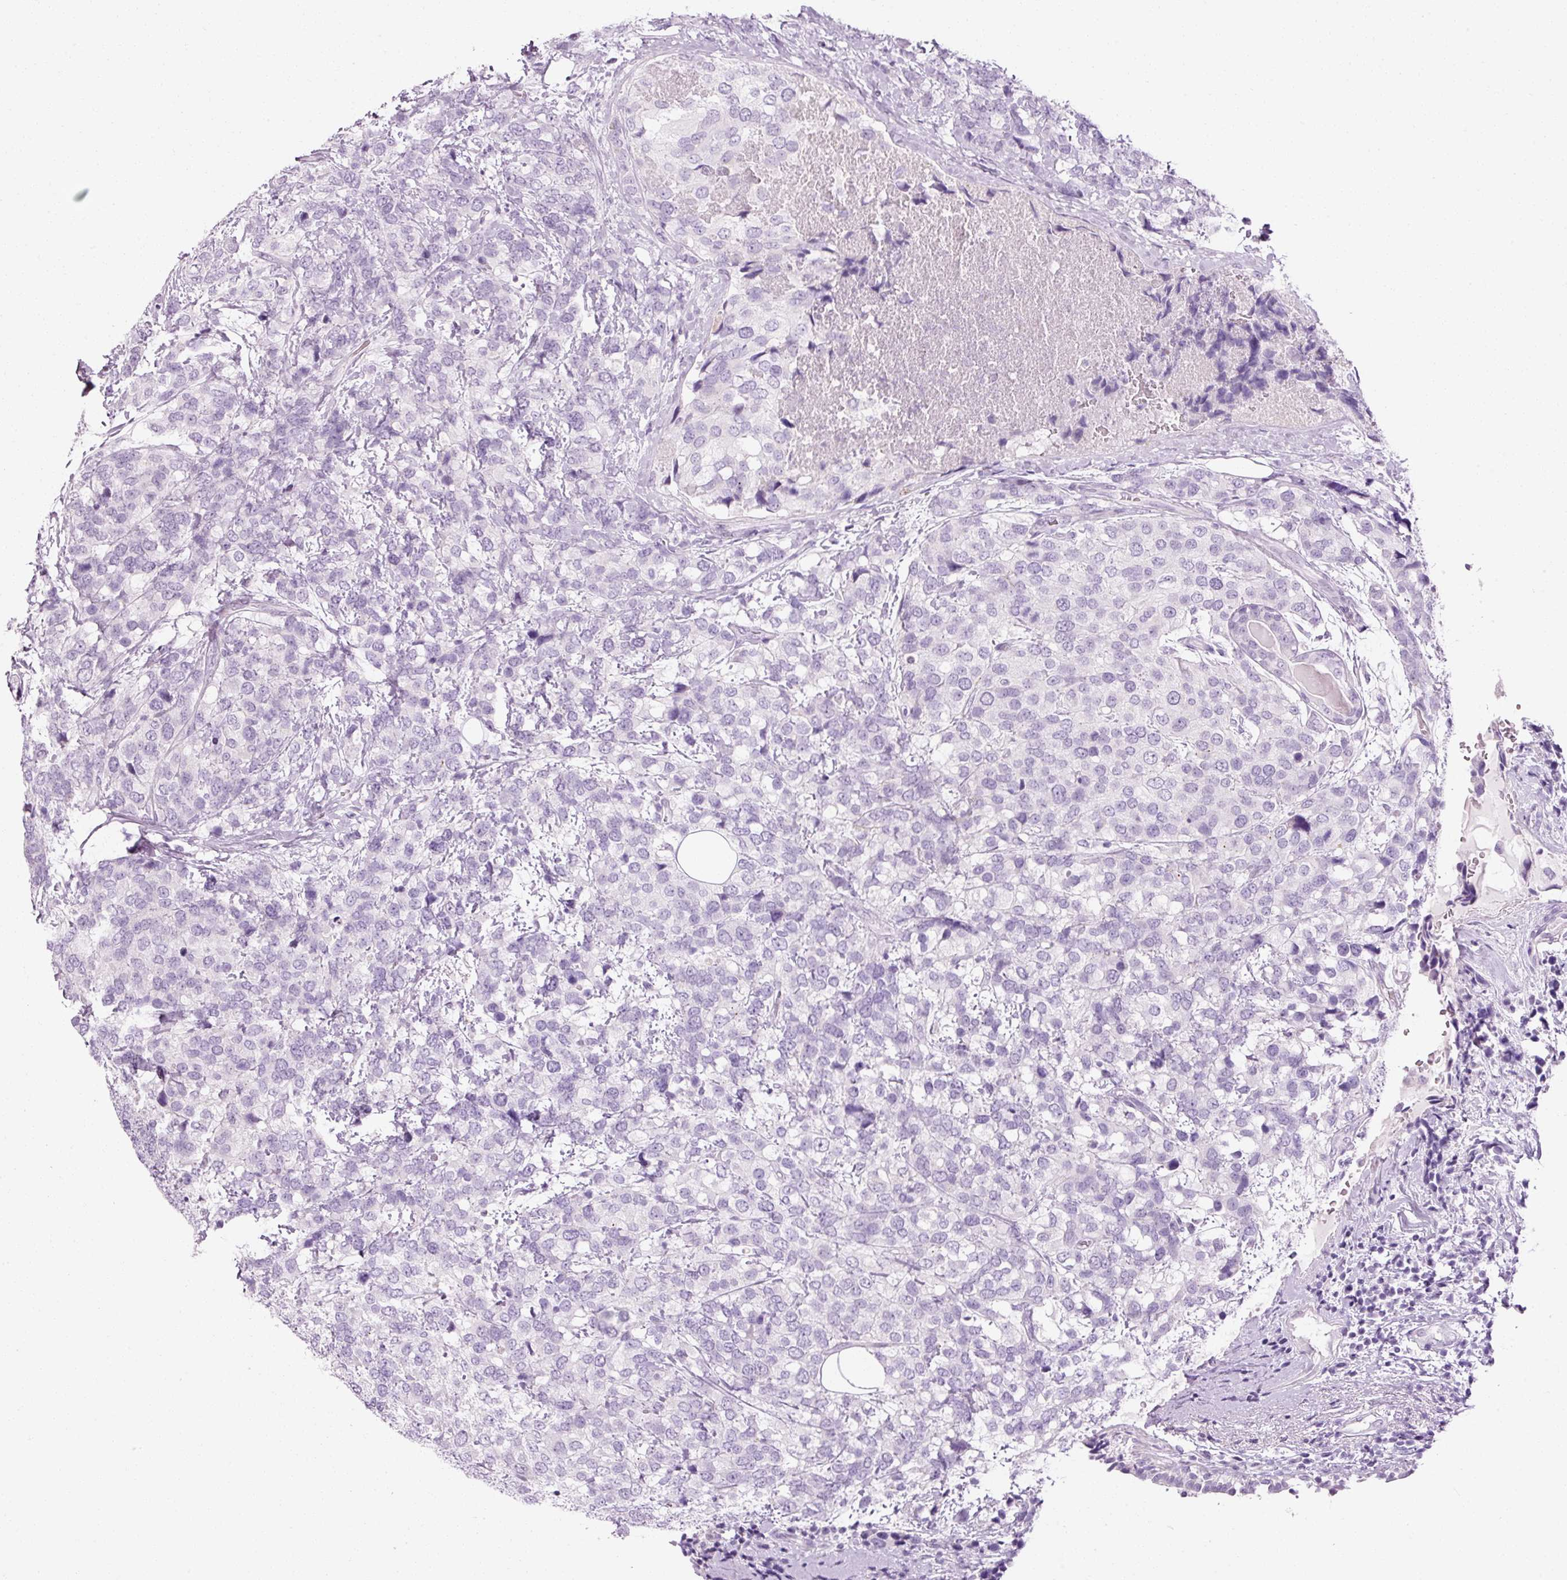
{"staining": {"intensity": "negative", "quantity": "none", "location": "none"}, "tissue": "breast cancer", "cell_type": "Tumor cells", "image_type": "cancer", "snomed": [{"axis": "morphology", "description": "Lobular carcinoma"}, {"axis": "topography", "description": "Breast"}], "caption": "An image of breast cancer (lobular carcinoma) stained for a protein reveals no brown staining in tumor cells.", "gene": "ANKRD20A1", "patient": {"sex": "female", "age": 59}}